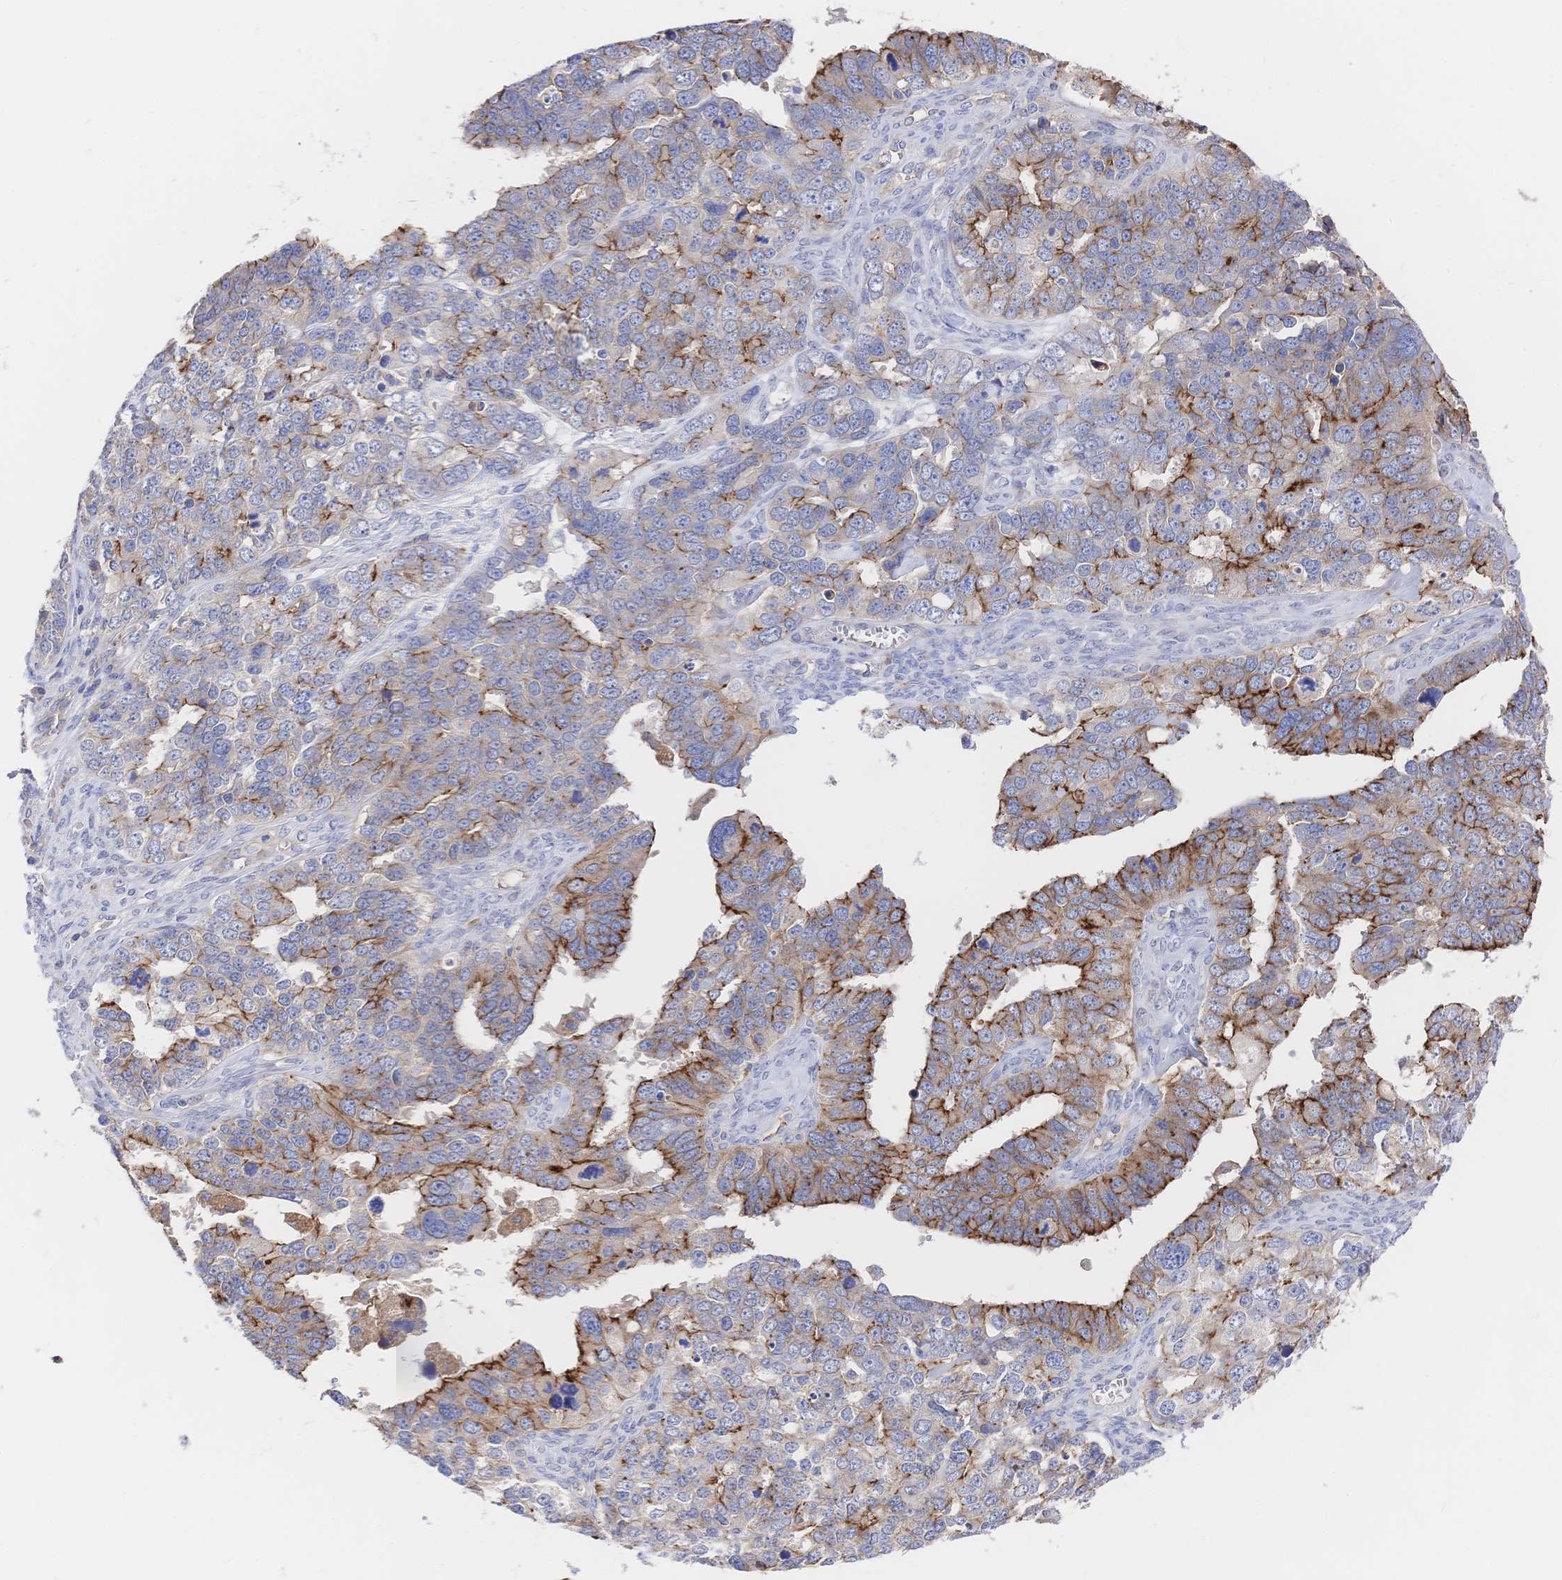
{"staining": {"intensity": "strong", "quantity": "25%-75%", "location": "cytoplasmic/membranous"}, "tissue": "ovarian cancer", "cell_type": "Tumor cells", "image_type": "cancer", "snomed": [{"axis": "morphology", "description": "Cystadenocarcinoma, serous, NOS"}, {"axis": "topography", "description": "Ovary"}], "caption": "Strong cytoplasmic/membranous staining is present in approximately 25%-75% of tumor cells in ovarian cancer.", "gene": "F11R", "patient": {"sex": "female", "age": 76}}